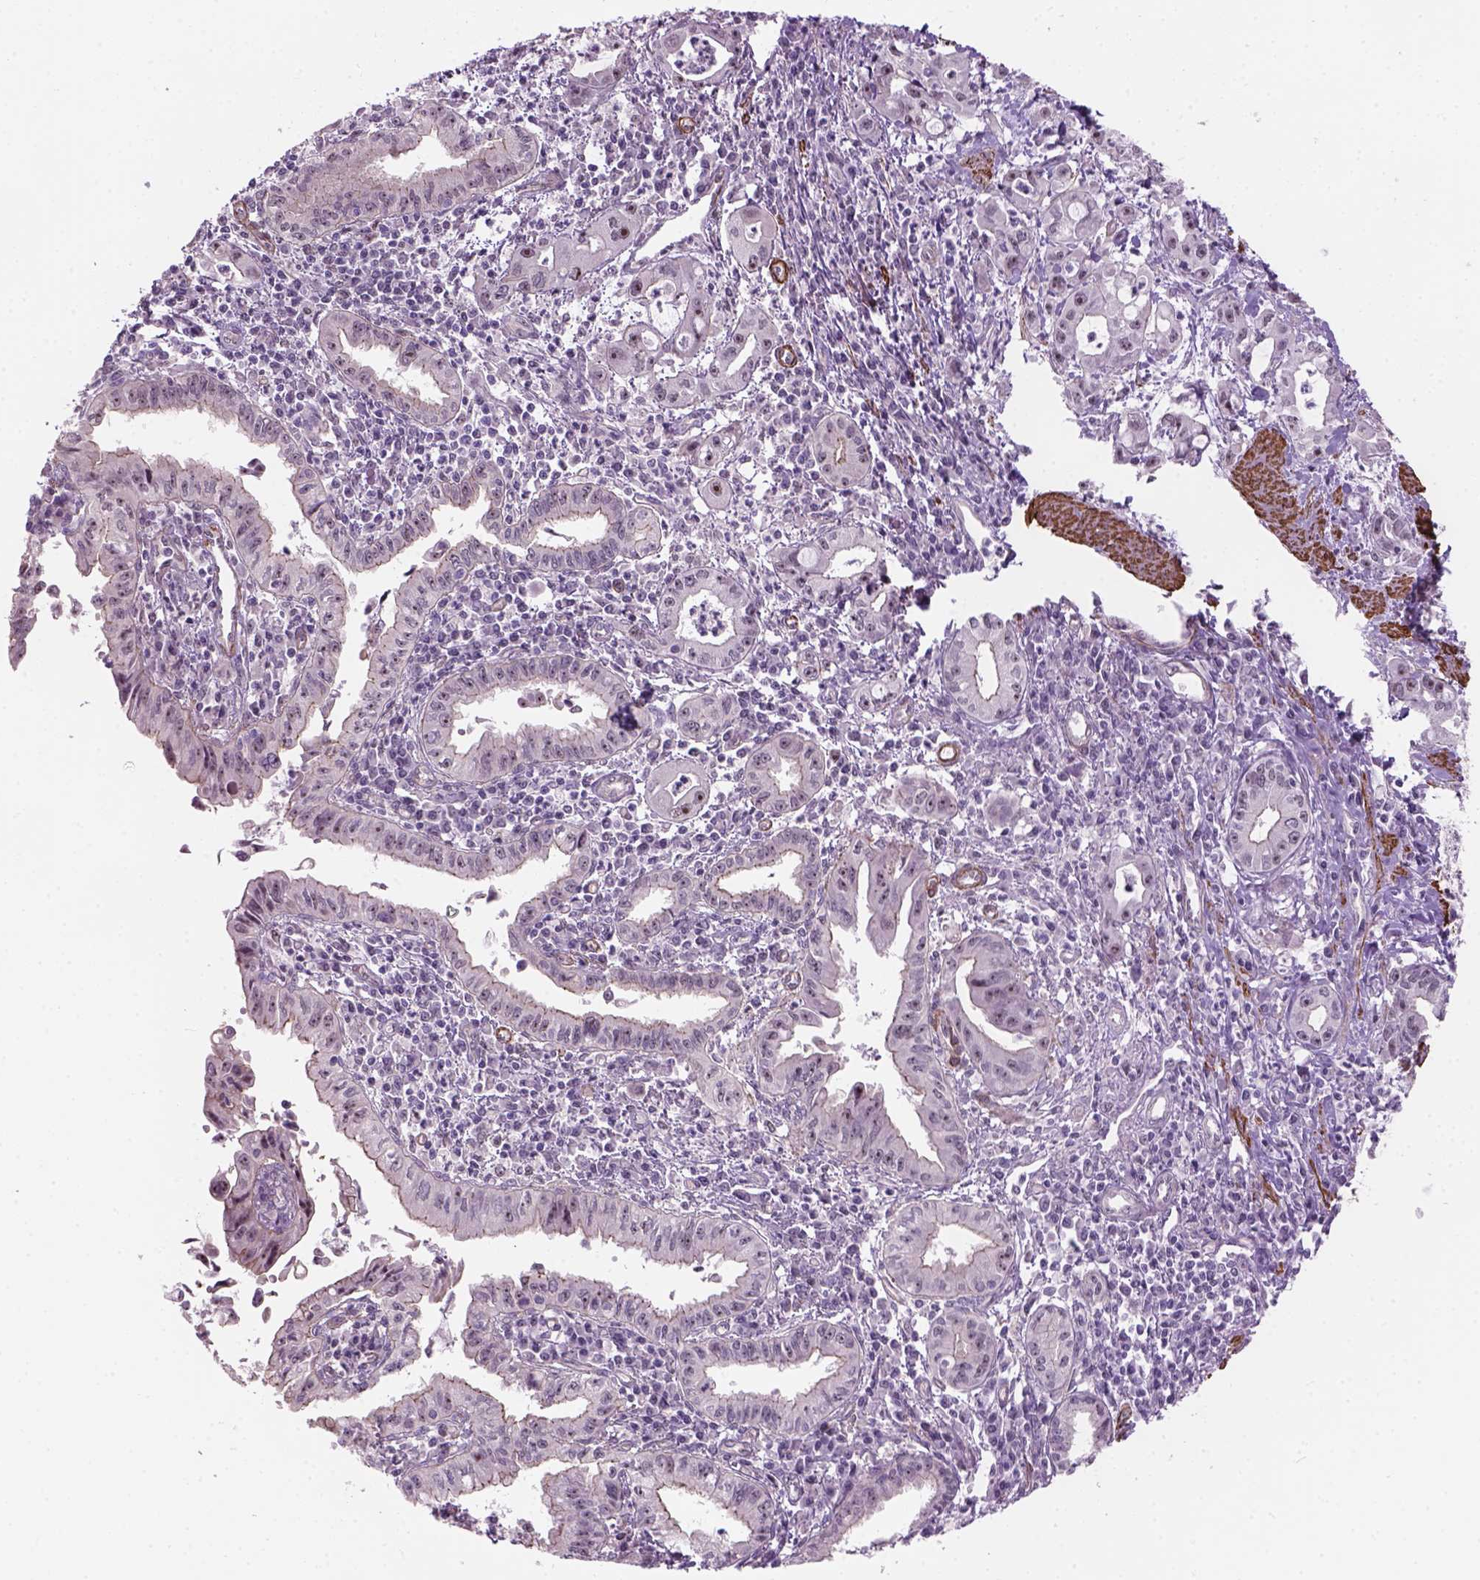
{"staining": {"intensity": "moderate", "quantity": "25%-75%", "location": "nuclear"}, "tissue": "pancreatic cancer", "cell_type": "Tumor cells", "image_type": "cancer", "snomed": [{"axis": "morphology", "description": "Adenocarcinoma, NOS"}, {"axis": "topography", "description": "Pancreas"}], "caption": "Brown immunohistochemical staining in human adenocarcinoma (pancreatic) demonstrates moderate nuclear positivity in approximately 25%-75% of tumor cells. The protein is stained brown, and the nuclei are stained in blue (DAB IHC with brightfield microscopy, high magnification).", "gene": "RRS1", "patient": {"sex": "male", "age": 72}}